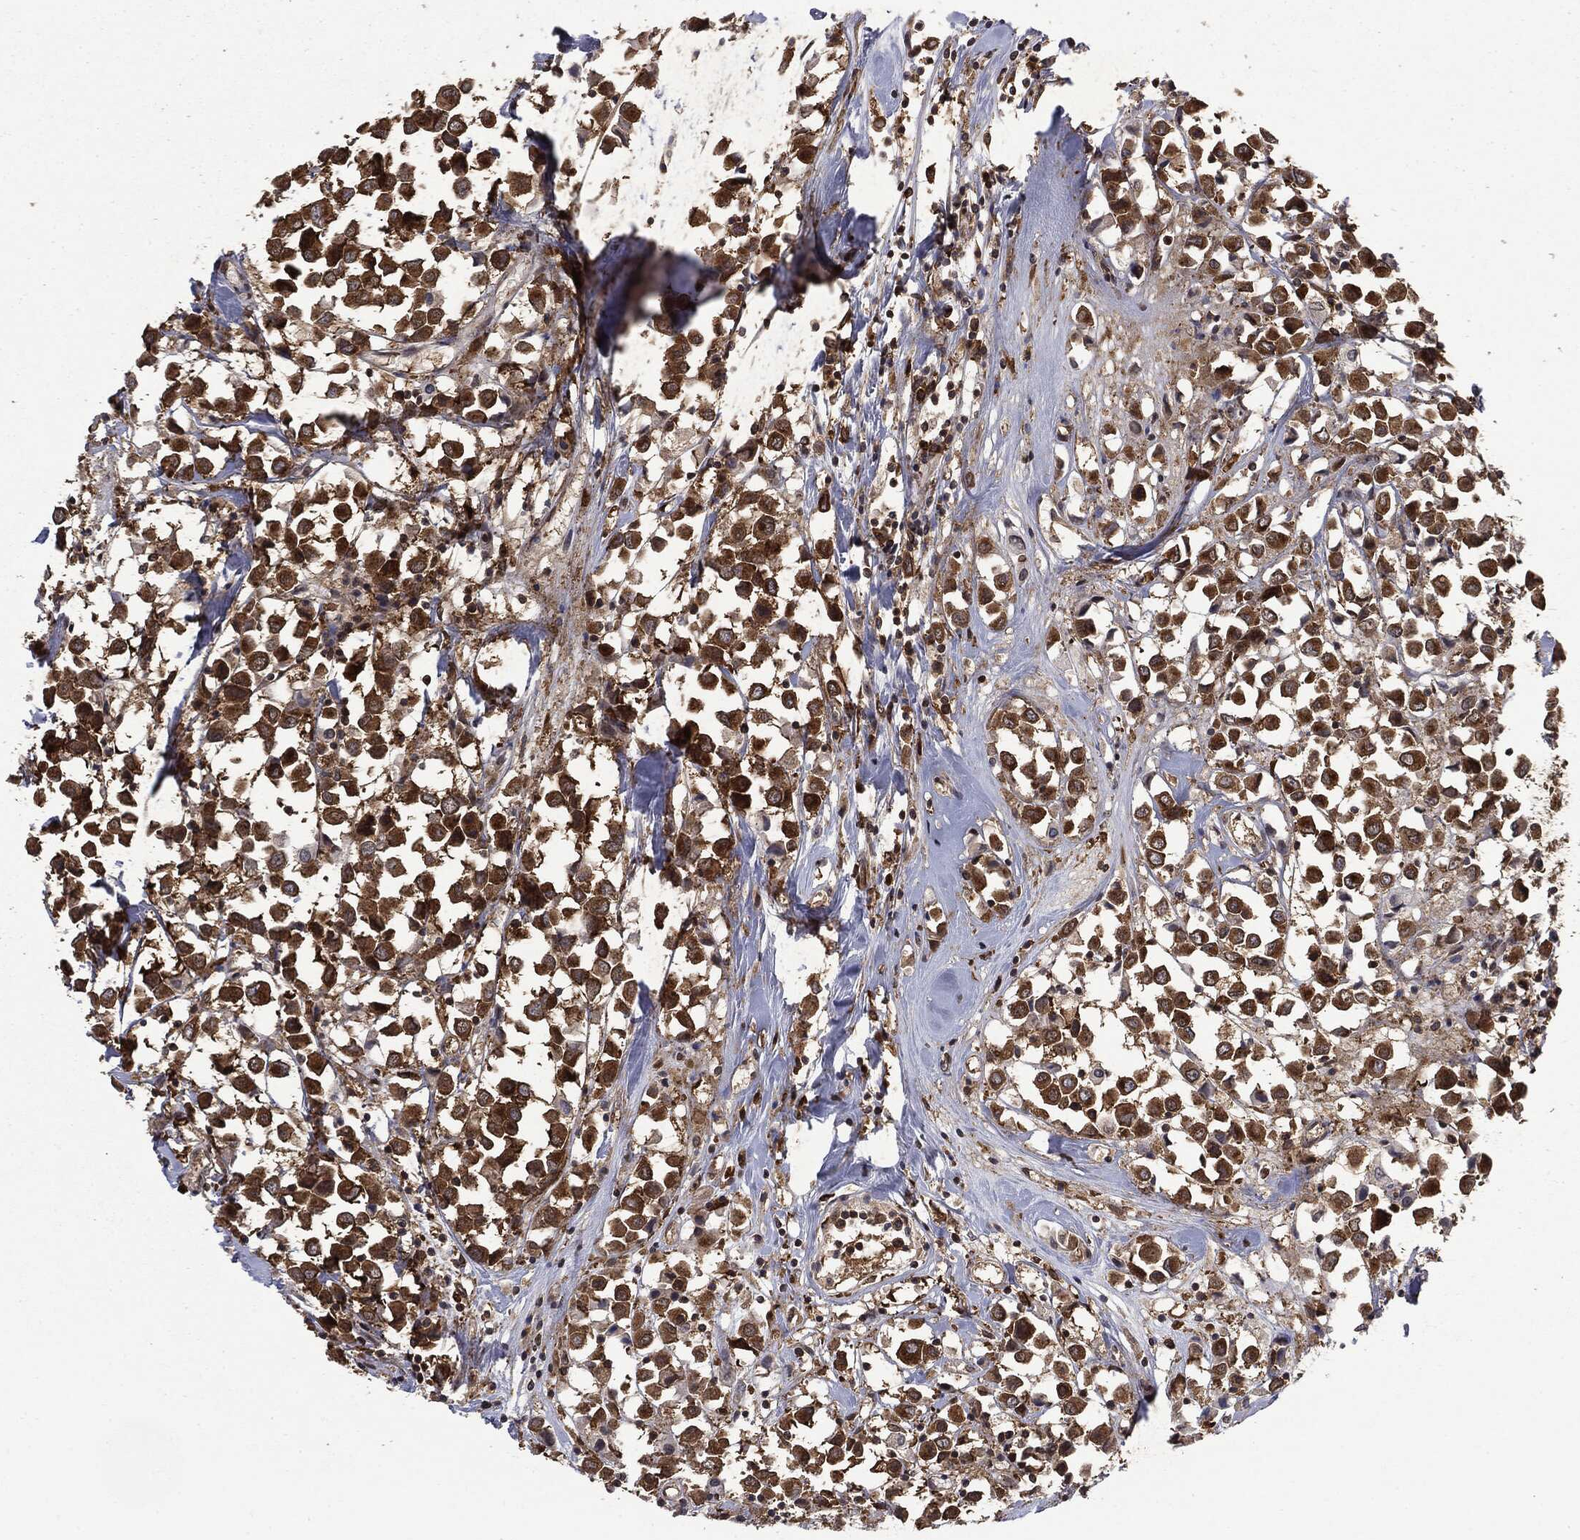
{"staining": {"intensity": "strong", "quantity": ">75%", "location": "cytoplasmic/membranous"}, "tissue": "breast cancer", "cell_type": "Tumor cells", "image_type": "cancer", "snomed": [{"axis": "morphology", "description": "Duct carcinoma"}, {"axis": "topography", "description": "Breast"}], "caption": "Tumor cells demonstrate high levels of strong cytoplasmic/membranous expression in about >75% of cells in breast invasive ductal carcinoma.", "gene": "SNX5", "patient": {"sex": "female", "age": 61}}